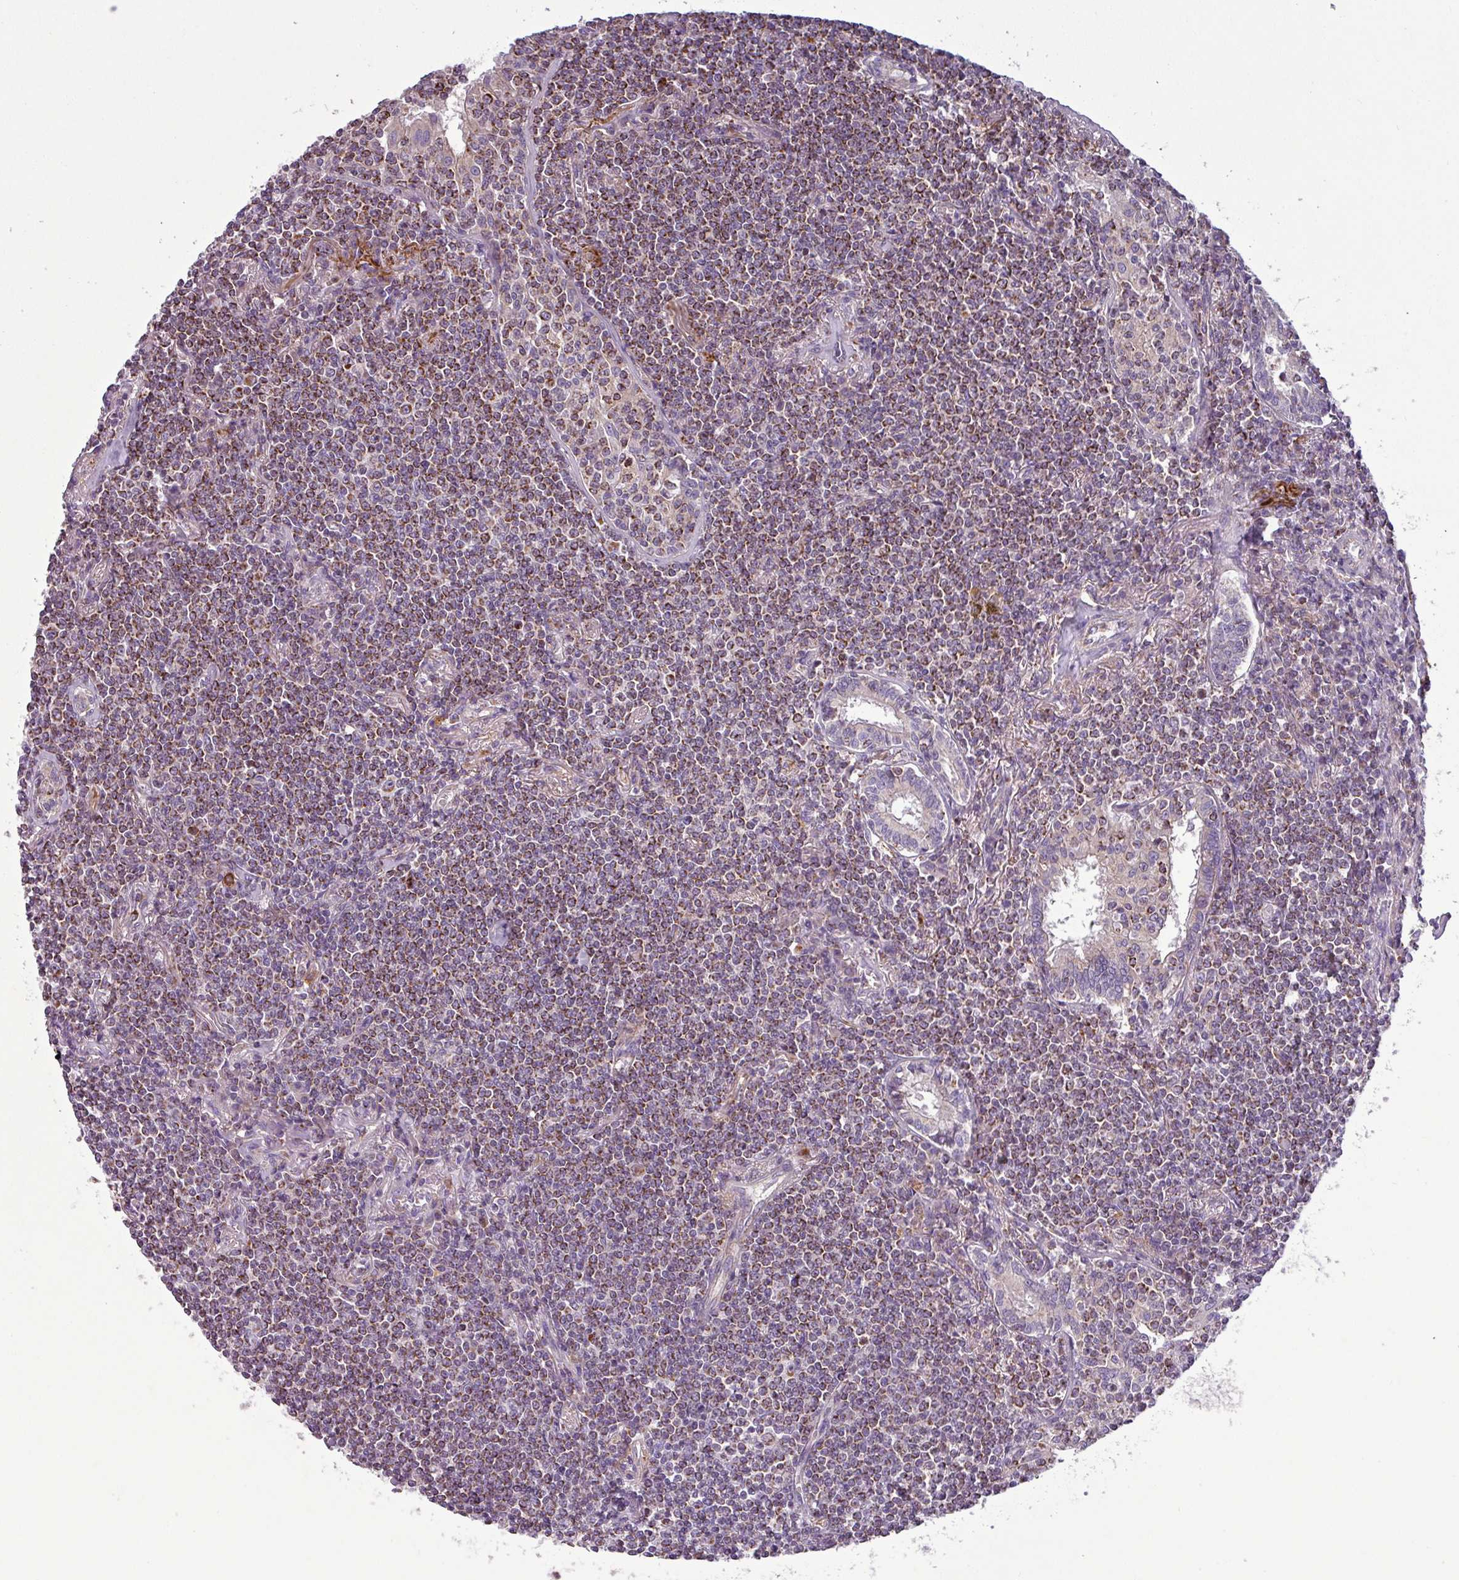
{"staining": {"intensity": "moderate", "quantity": "25%-75%", "location": "cytoplasmic/membranous"}, "tissue": "lymphoma", "cell_type": "Tumor cells", "image_type": "cancer", "snomed": [{"axis": "morphology", "description": "Malignant lymphoma, non-Hodgkin's type, Low grade"}, {"axis": "topography", "description": "Lung"}], "caption": "Lymphoma stained for a protein demonstrates moderate cytoplasmic/membranous positivity in tumor cells.", "gene": "PNMA6A", "patient": {"sex": "female", "age": 71}}